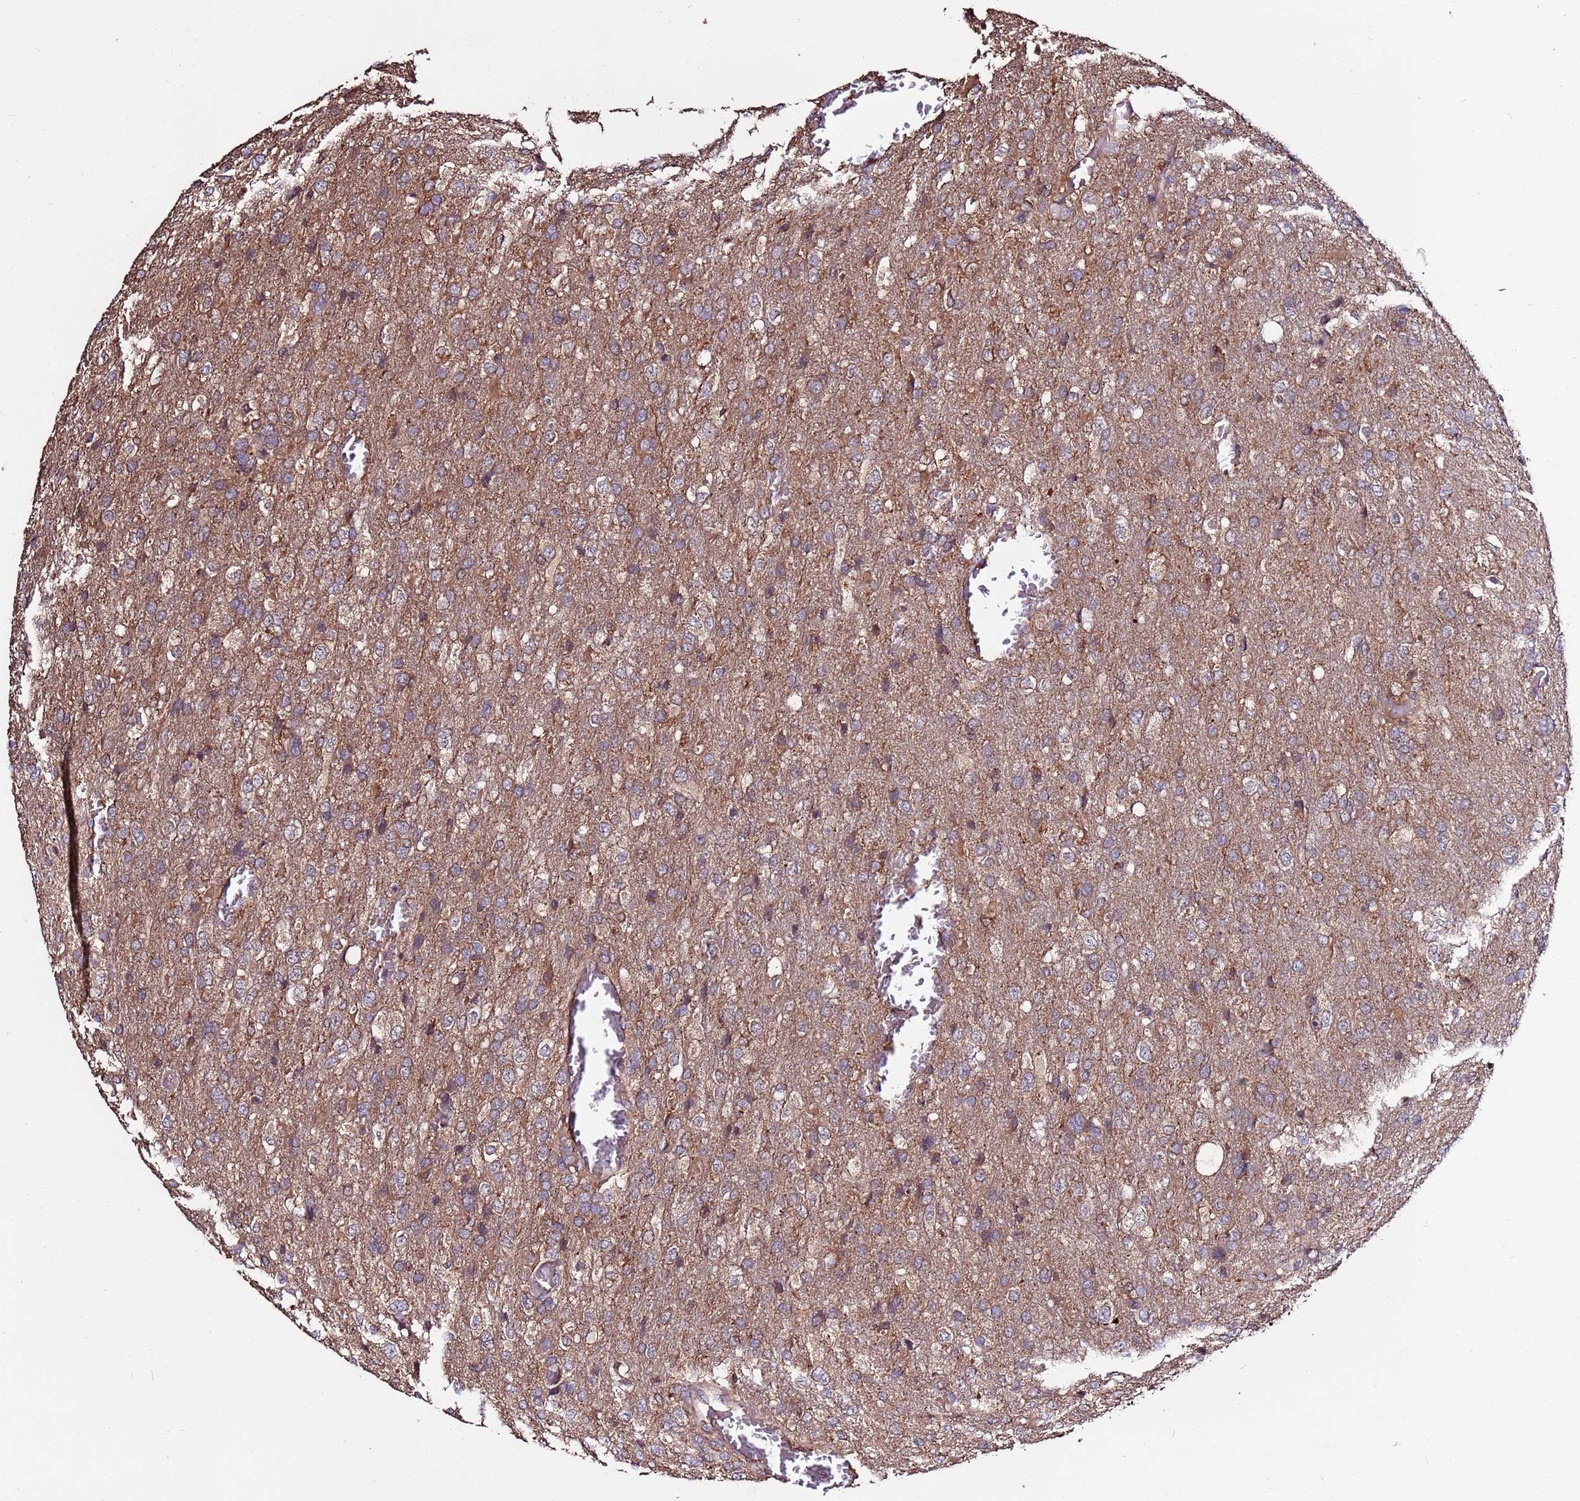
{"staining": {"intensity": "weak", "quantity": ">75%", "location": "cytoplasmic/membranous"}, "tissue": "glioma", "cell_type": "Tumor cells", "image_type": "cancer", "snomed": [{"axis": "morphology", "description": "Glioma, malignant, High grade"}, {"axis": "topography", "description": "Brain"}], "caption": "Protein expression analysis of glioma shows weak cytoplasmic/membranous positivity in about >75% of tumor cells.", "gene": "RPS15A", "patient": {"sex": "female", "age": 74}}